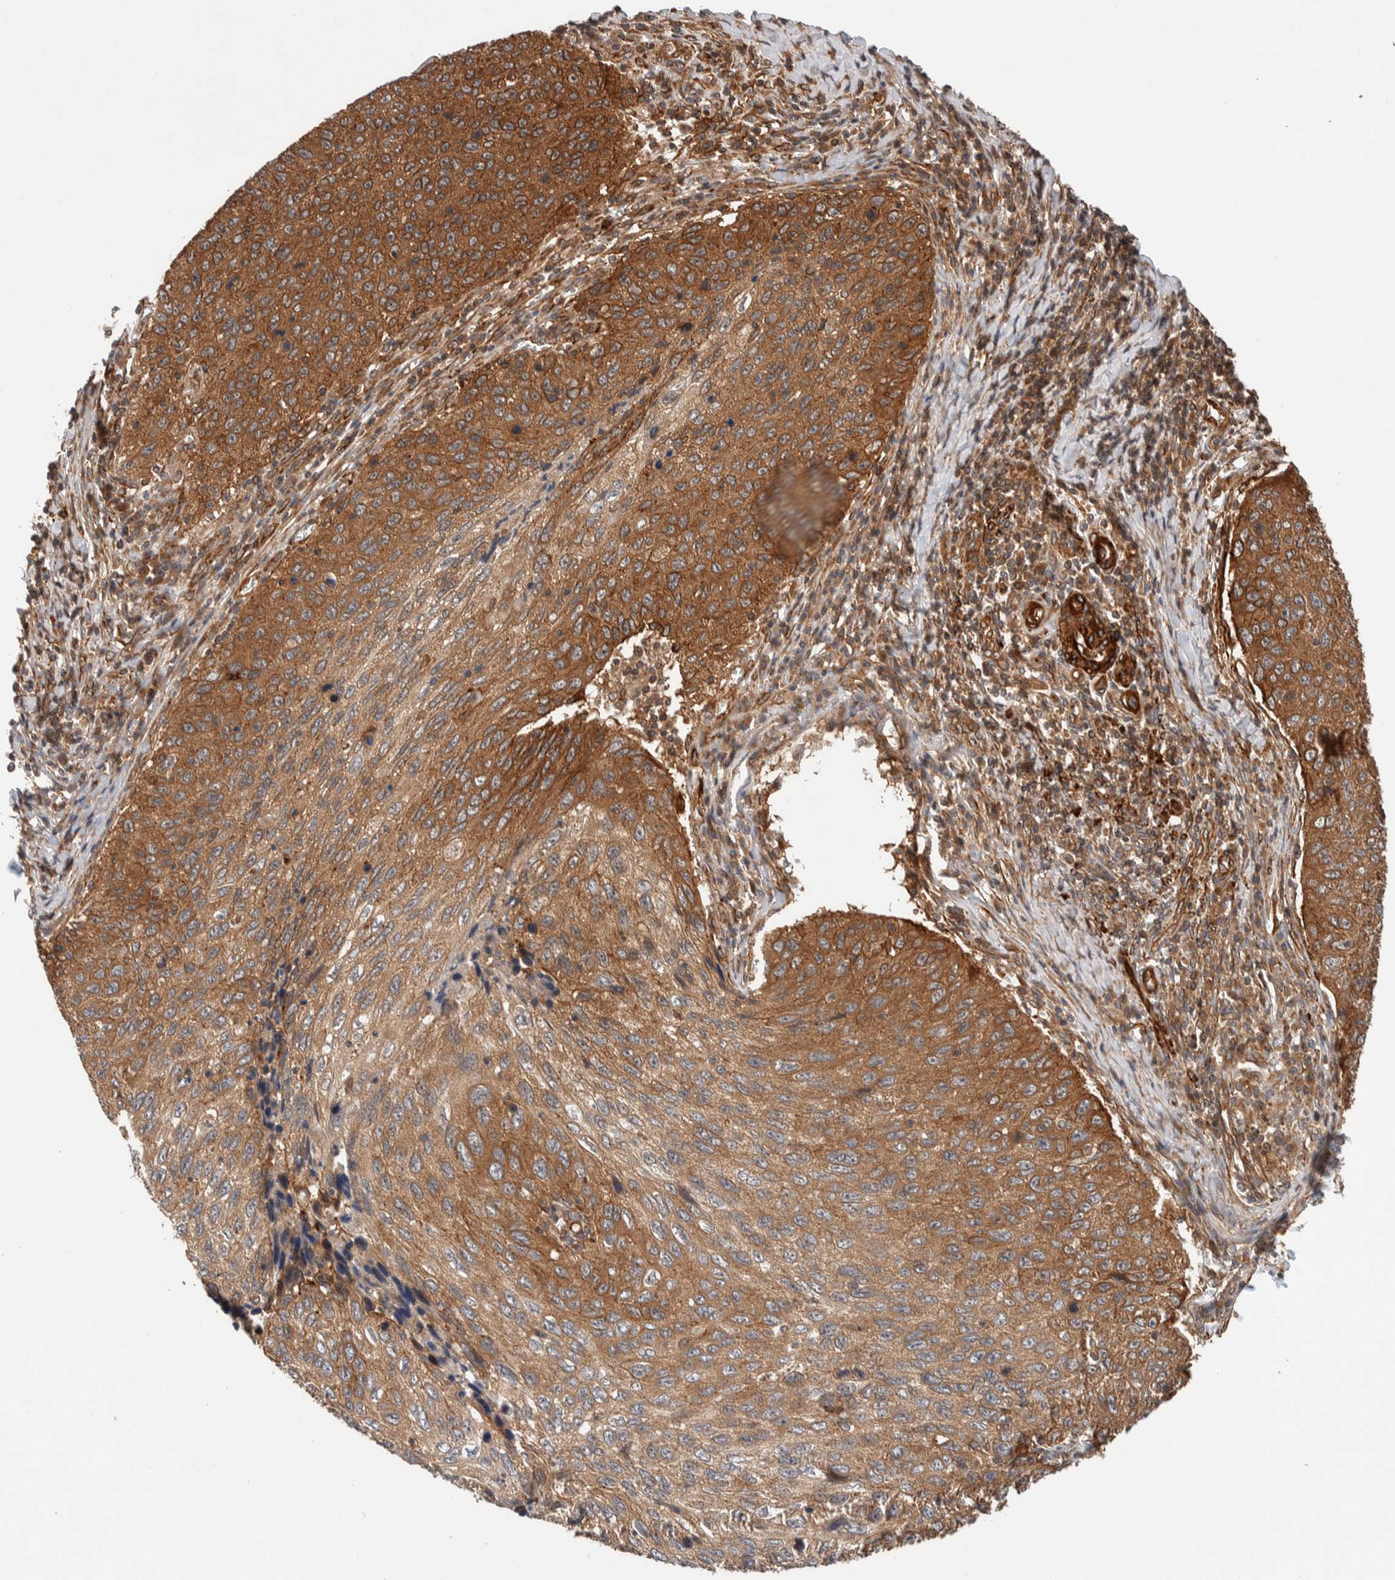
{"staining": {"intensity": "moderate", "quantity": ">75%", "location": "cytoplasmic/membranous"}, "tissue": "cervical cancer", "cell_type": "Tumor cells", "image_type": "cancer", "snomed": [{"axis": "morphology", "description": "Squamous cell carcinoma, NOS"}, {"axis": "topography", "description": "Cervix"}], "caption": "Tumor cells show medium levels of moderate cytoplasmic/membranous expression in about >75% of cells in human cervical cancer. (DAB IHC with brightfield microscopy, high magnification).", "gene": "SYNRG", "patient": {"sex": "female", "age": 53}}